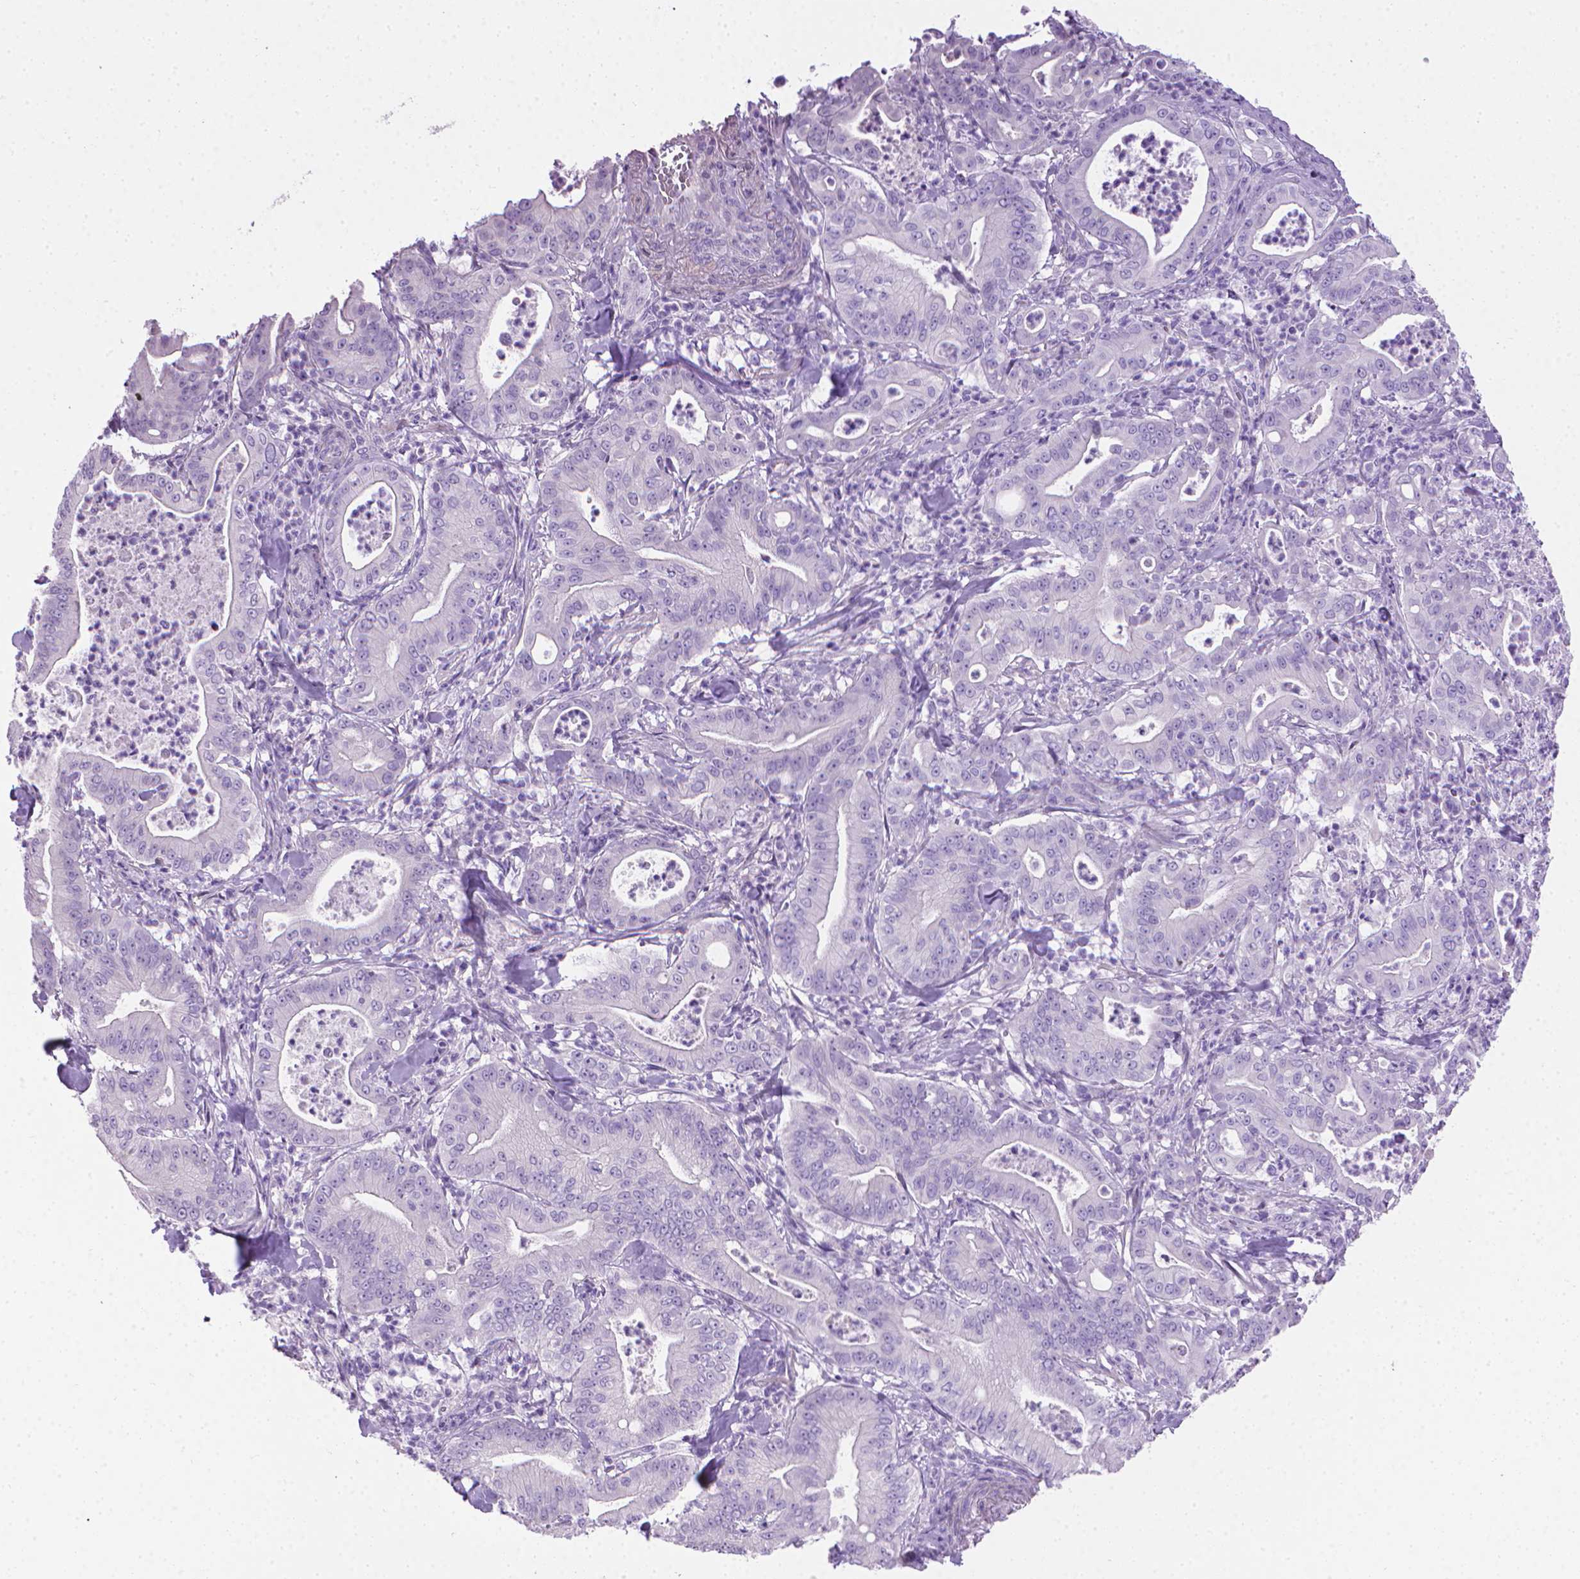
{"staining": {"intensity": "negative", "quantity": "none", "location": "none"}, "tissue": "pancreatic cancer", "cell_type": "Tumor cells", "image_type": "cancer", "snomed": [{"axis": "morphology", "description": "Adenocarcinoma, NOS"}, {"axis": "topography", "description": "Pancreas"}], "caption": "High magnification brightfield microscopy of pancreatic adenocarcinoma stained with DAB (3,3'-diaminobenzidine) (brown) and counterstained with hematoxylin (blue): tumor cells show no significant expression. Brightfield microscopy of IHC stained with DAB (brown) and hematoxylin (blue), captured at high magnification.", "gene": "PNMA2", "patient": {"sex": "male", "age": 71}}